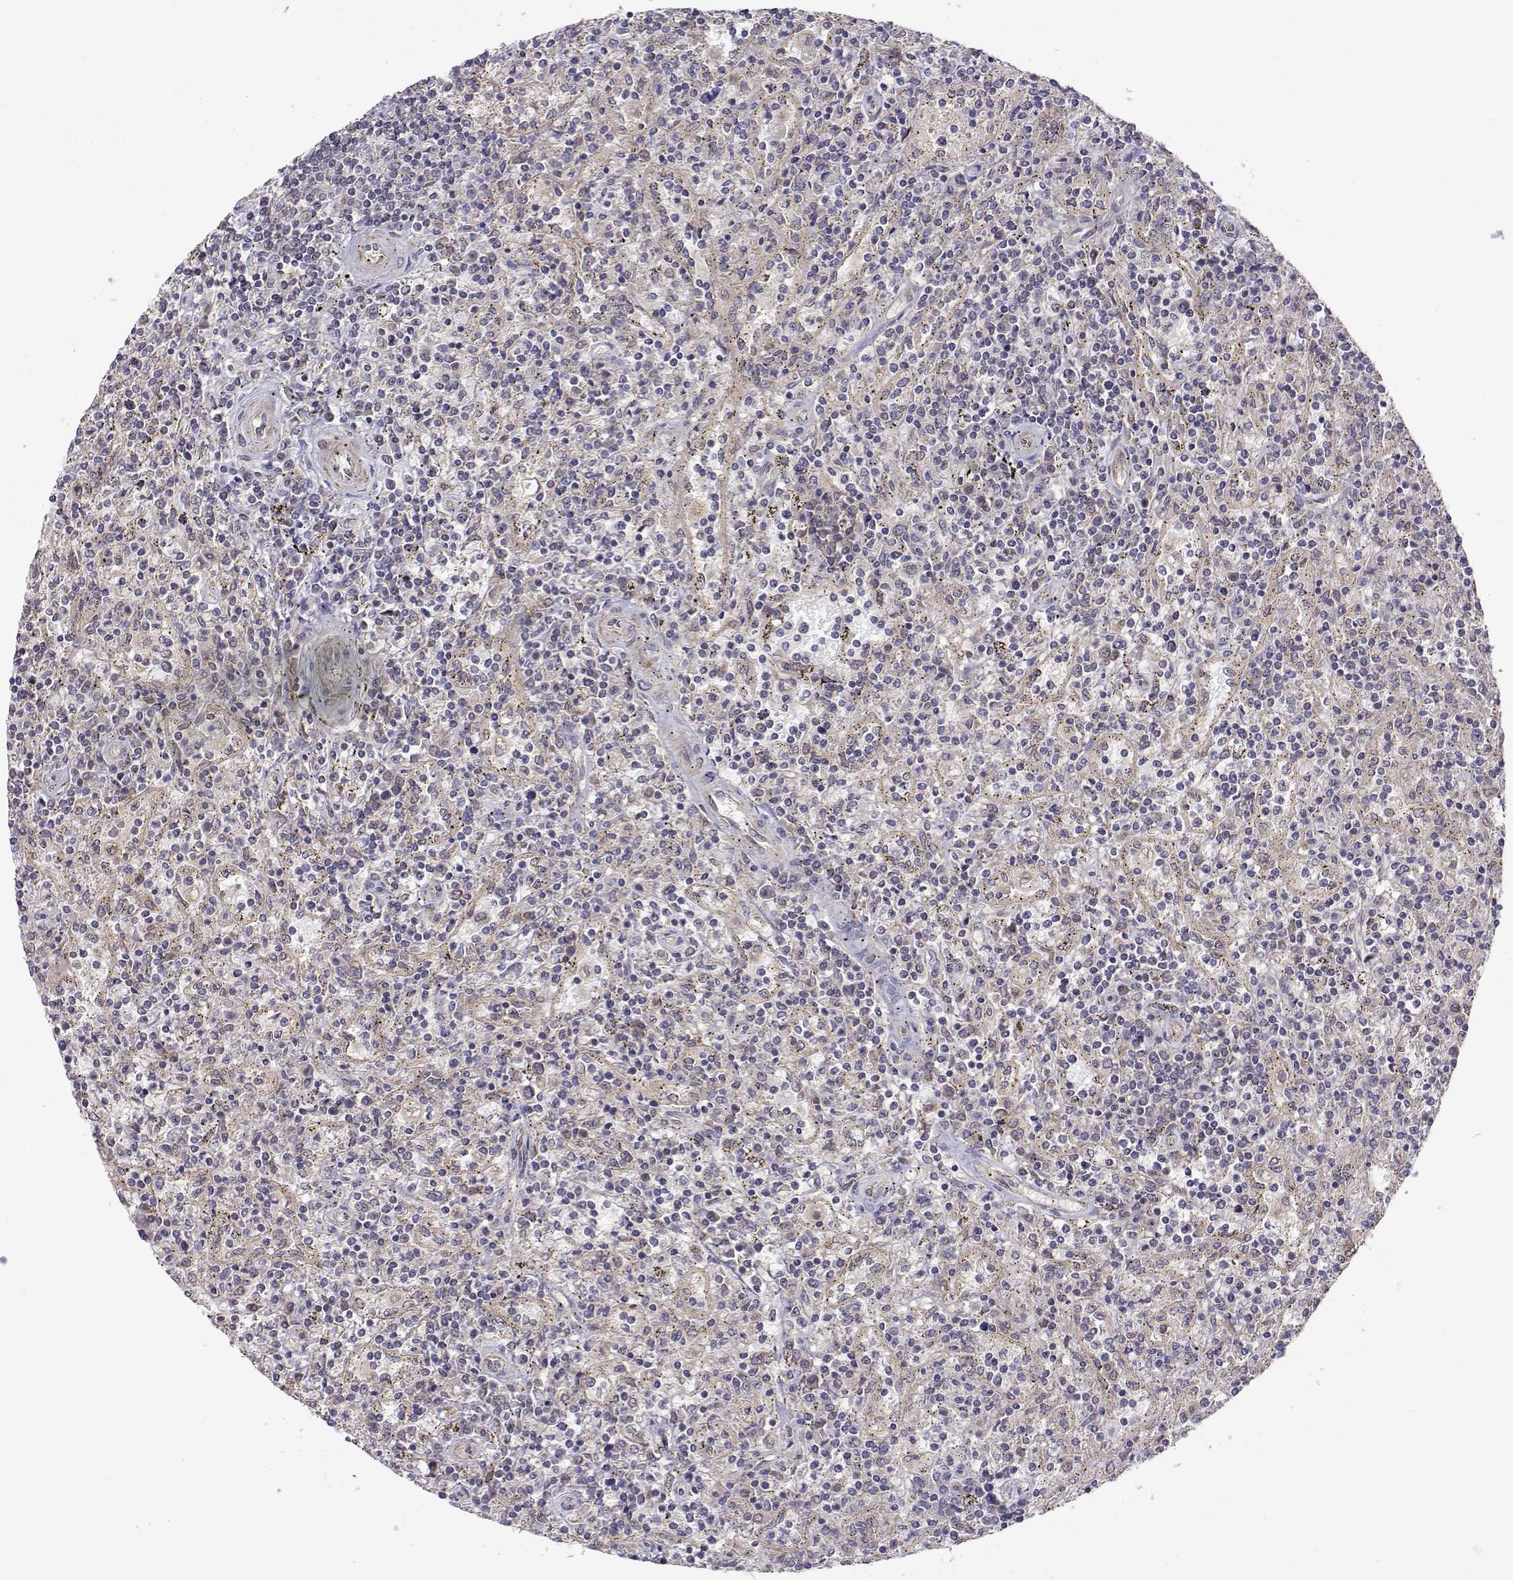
{"staining": {"intensity": "weak", "quantity": ">75%", "location": "cytoplasmic/membranous"}, "tissue": "lymphoma", "cell_type": "Tumor cells", "image_type": "cancer", "snomed": [{"axis": "morphology", "description": "Malignant lymphoma, non-Hodgkin's type, Low grade"}, {"axis": "topography", "description": "Spleen"}], "caption": "Immunohistochemistry (IHC) histopathology image of neoplastic tissue: lymphoma stained using immunohistochemistry reveals low levels of weak protein expression localized specifically in the cytoplasmic/membranous of tumor cells, appearing as a cytoplasmic/membranous brown color.", "gene": "PAIP1", "patient": {"sex": "male", "age": 62}}